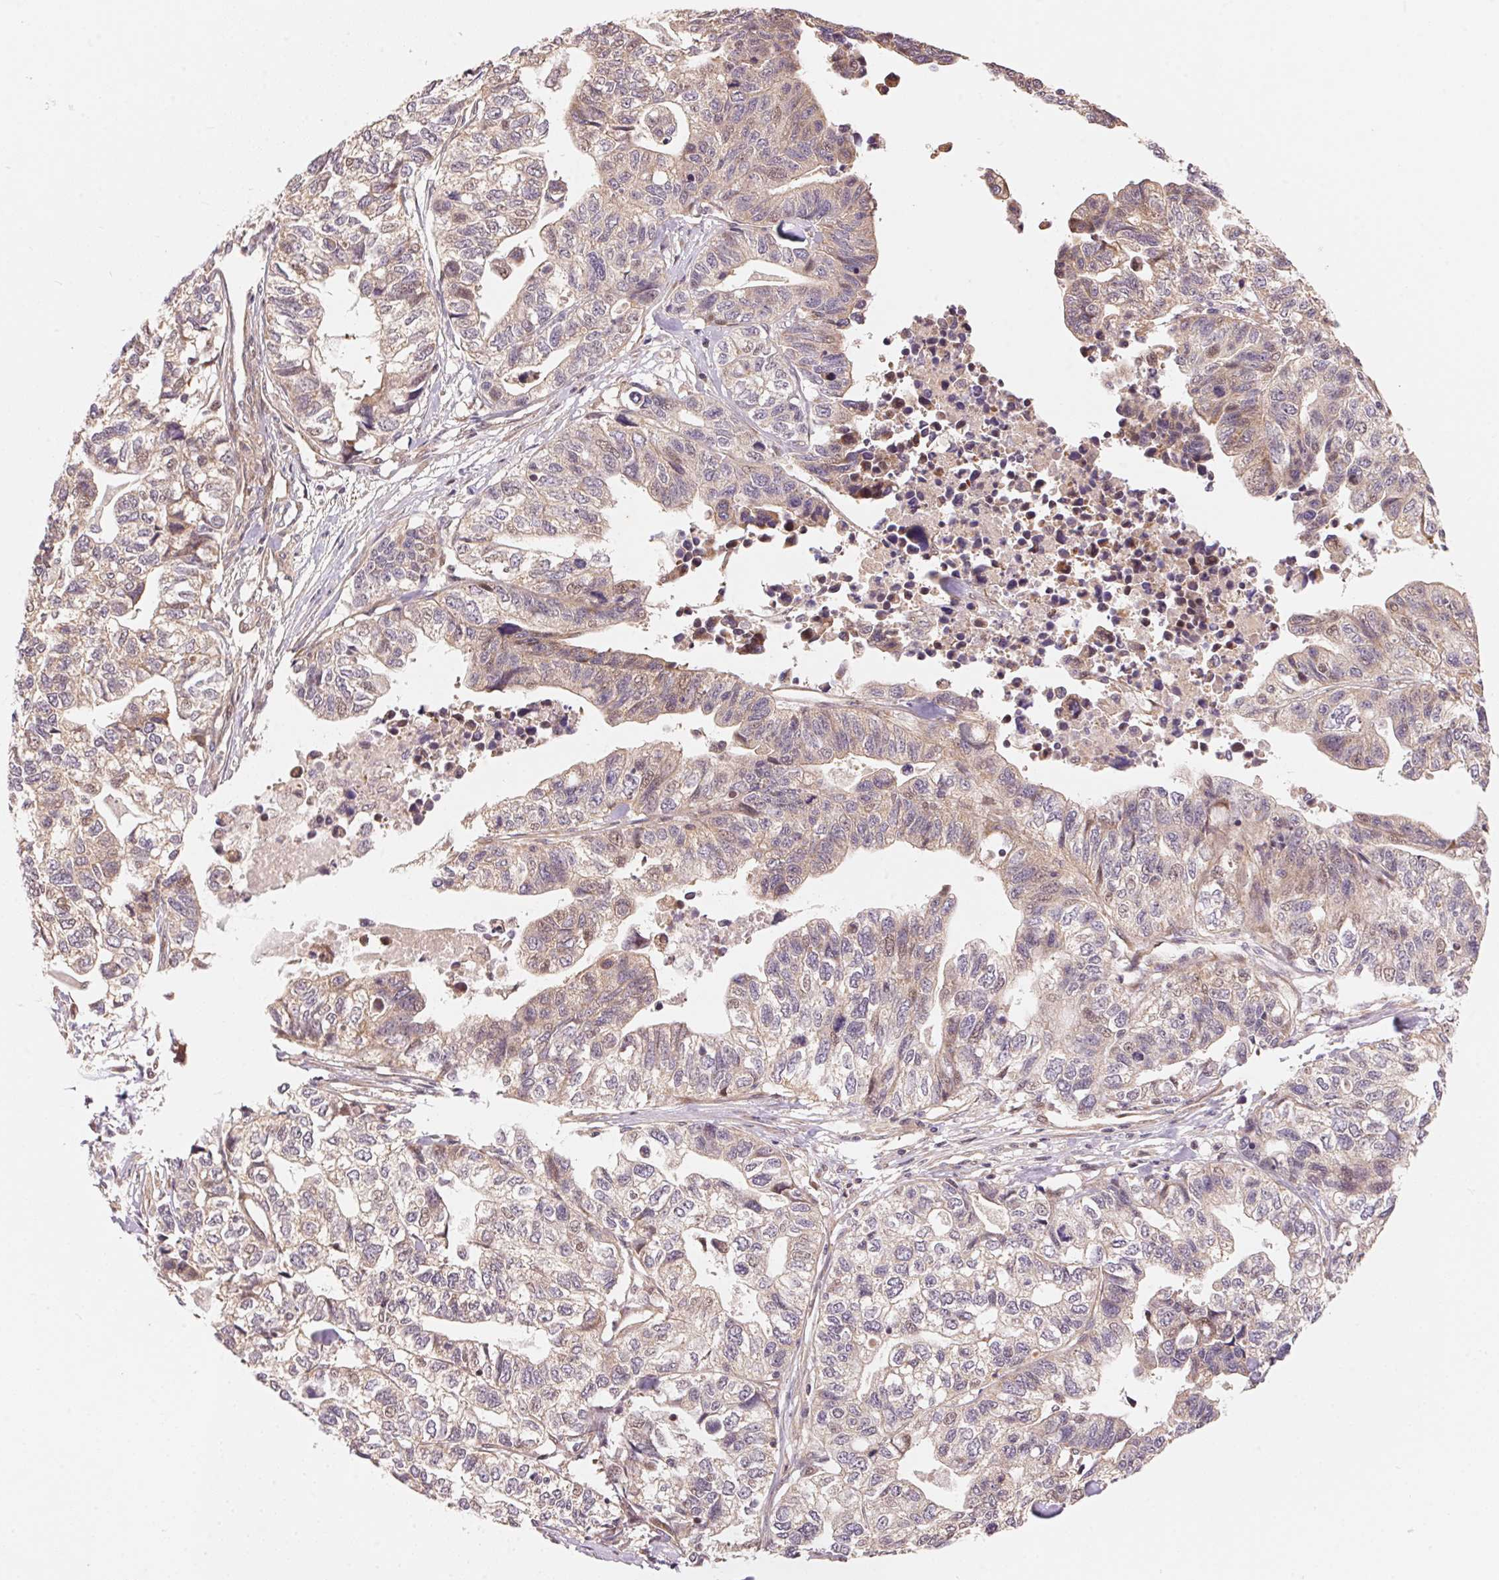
{"staining": {"intensity": "weak", "quantity": "<25%", "location": "cytoplasmic/membranous"}, "tissue": "stomach cancer", "cell_type": "Tumor cells", "image_type": "cancer", "snomed": [{"axis": "morphology", "description": "Adenocarcinoma, NOS"}, {"axis": "topography", "description": "Stomach, upper"}], "caption": "The image displays no significant positivity in tumor cells of stomach cancer. The staining was performed using DAB to visualize the protein expression in brown, while the nuclei were stained in blue with hematoxylin (Magnification: 20x).", "gene": "TNIP2", "patient": {"sex": "female", "age": 67}}